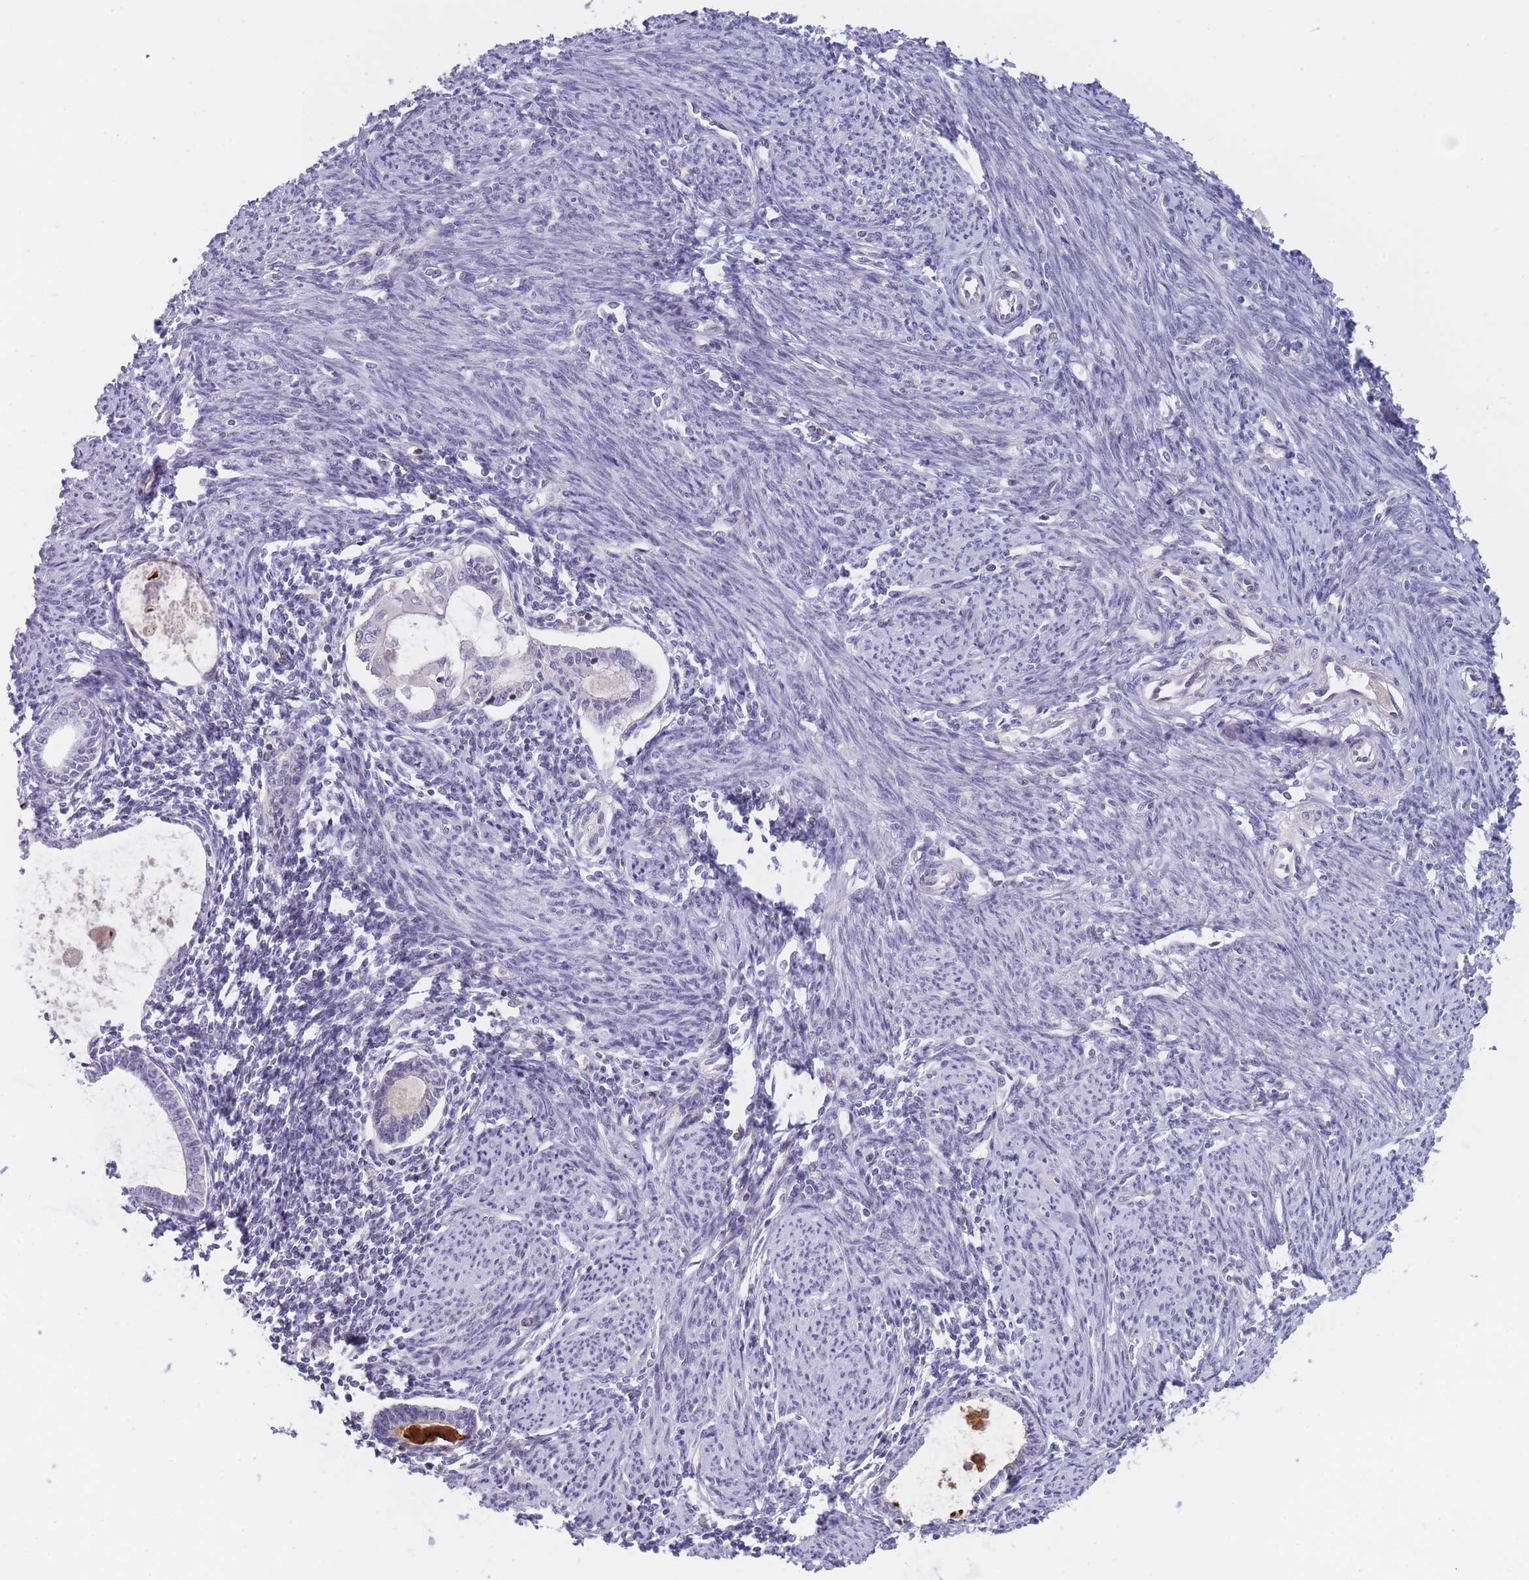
{"staining": {"intensity": "negative", "quantity": "none", "location": "none"}, "tissue": "endometrium", "cell_type": "Cells in endometrial stroma", "image_type": "normal", "snomed": [{"axis": "morphology", "description": "Normal tissue, NOS"}, {"axis": "topography", "description": "Endometrium"}], "caption": "Immunohistochemistry (IHC) histopathology image of unremarkable endometrium: human endometrium stained with DAB (3,3'-diaminobenzidine) exhibits no significant protein staining in cells in endometrial stroma. (Brightfield microscopy of DAB IHC at high magnification).", "gene": "SLC35F5", "patient": {"sex": "female", "age": 63}}